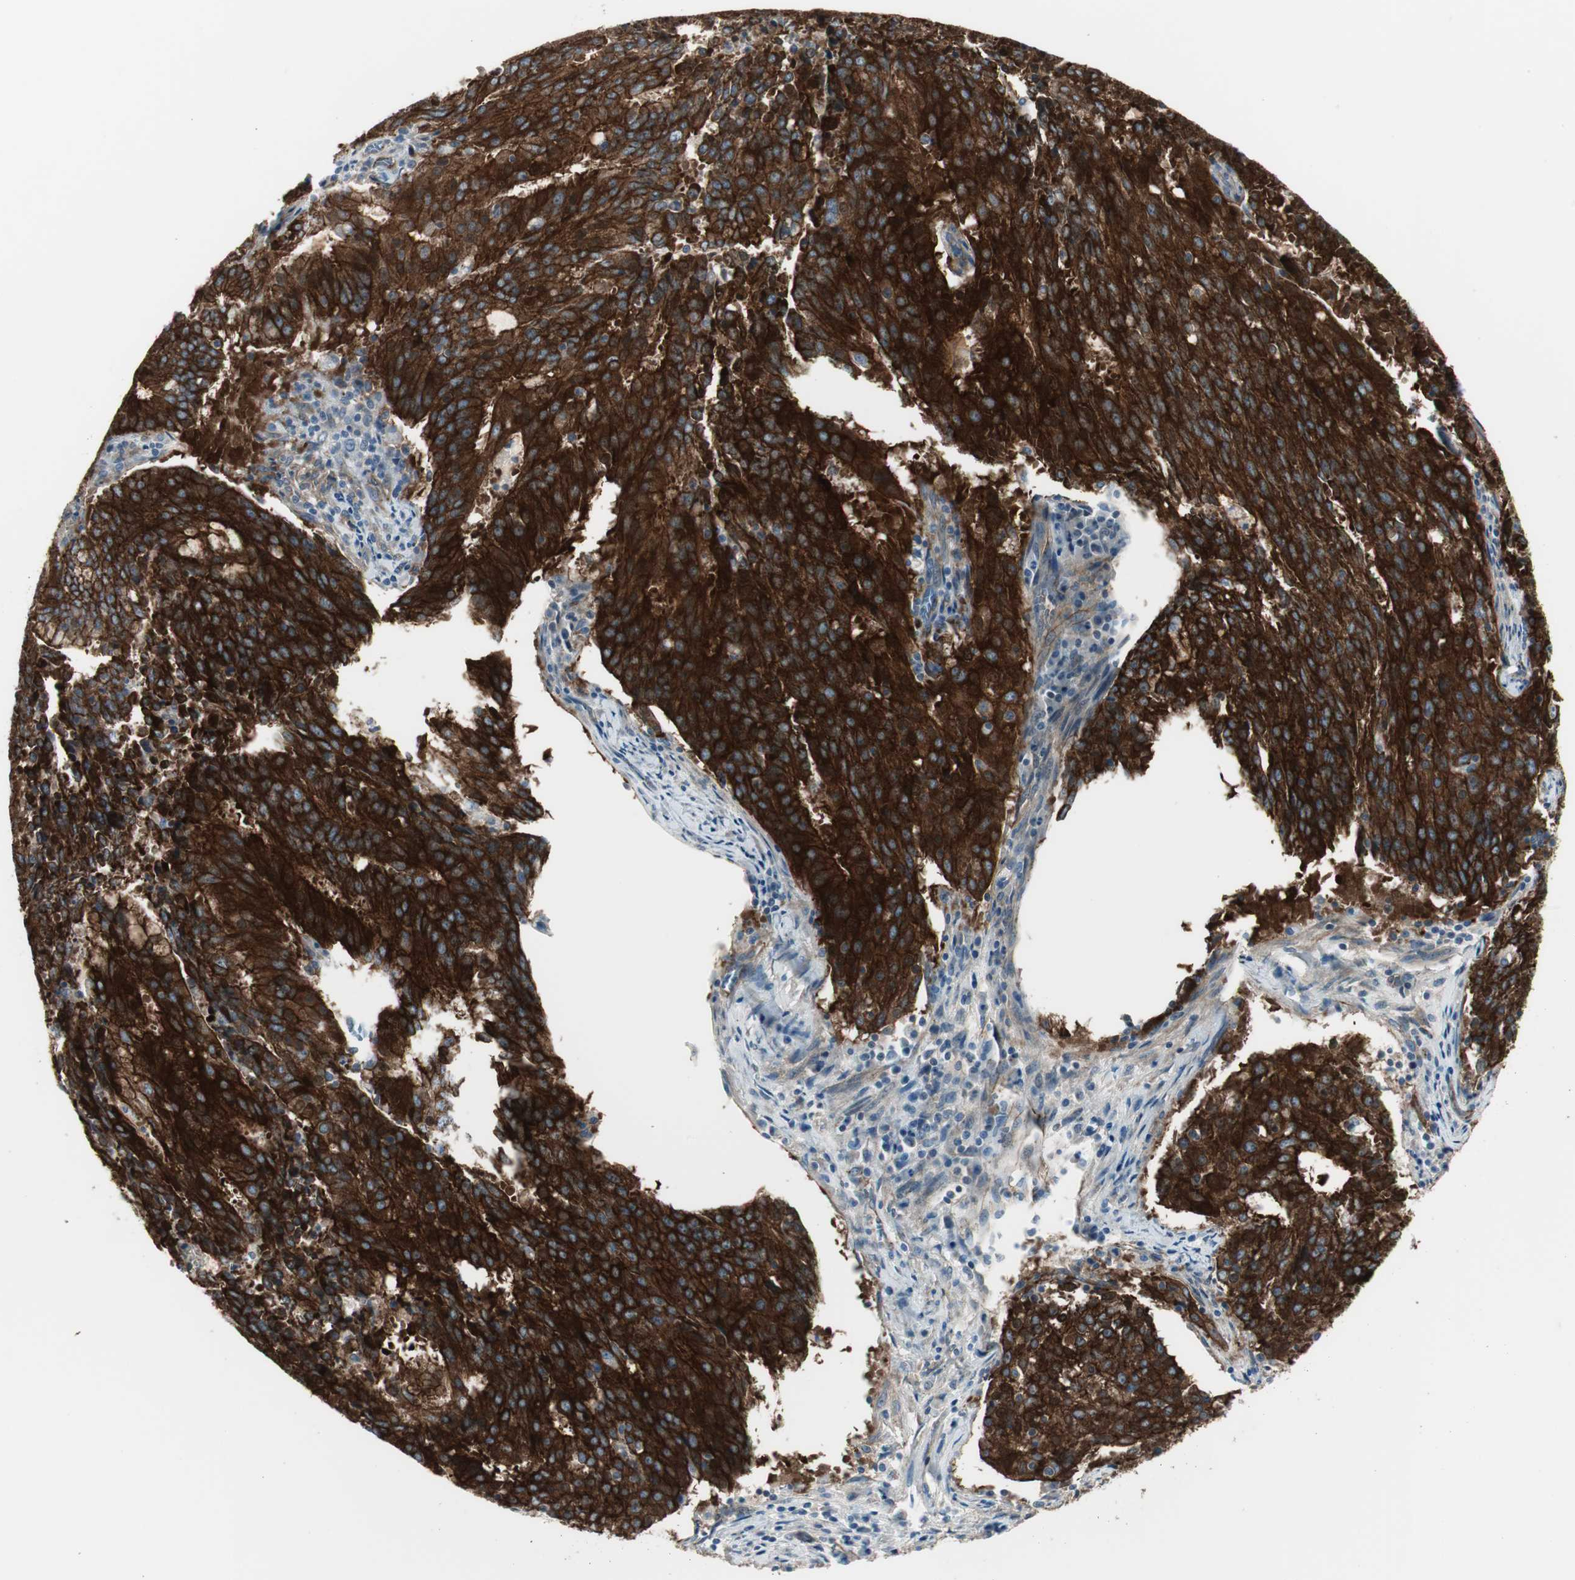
{"staining": {"intensity": "strong", "quantity": ">75%", "location": "cytoplasmic/membranous"}, "tissue": "cervical cancer", "cell_type": "Tumor cells", "image_type": "cancer", "snomed": [{"axis": "morphology", "description": "Adenocarcinoma, NOS"}, {"axis": "topography", "description": "Cervix"}], "caption": "DAB immunohistochemical staining of human adenocarcinoma (cervical) shows strong cytoplasmic/membranous protein positivity in approximately >75% of tumor cells.", "gene": "STXBP4", "patient": {"sex": "female", "age": 44}}